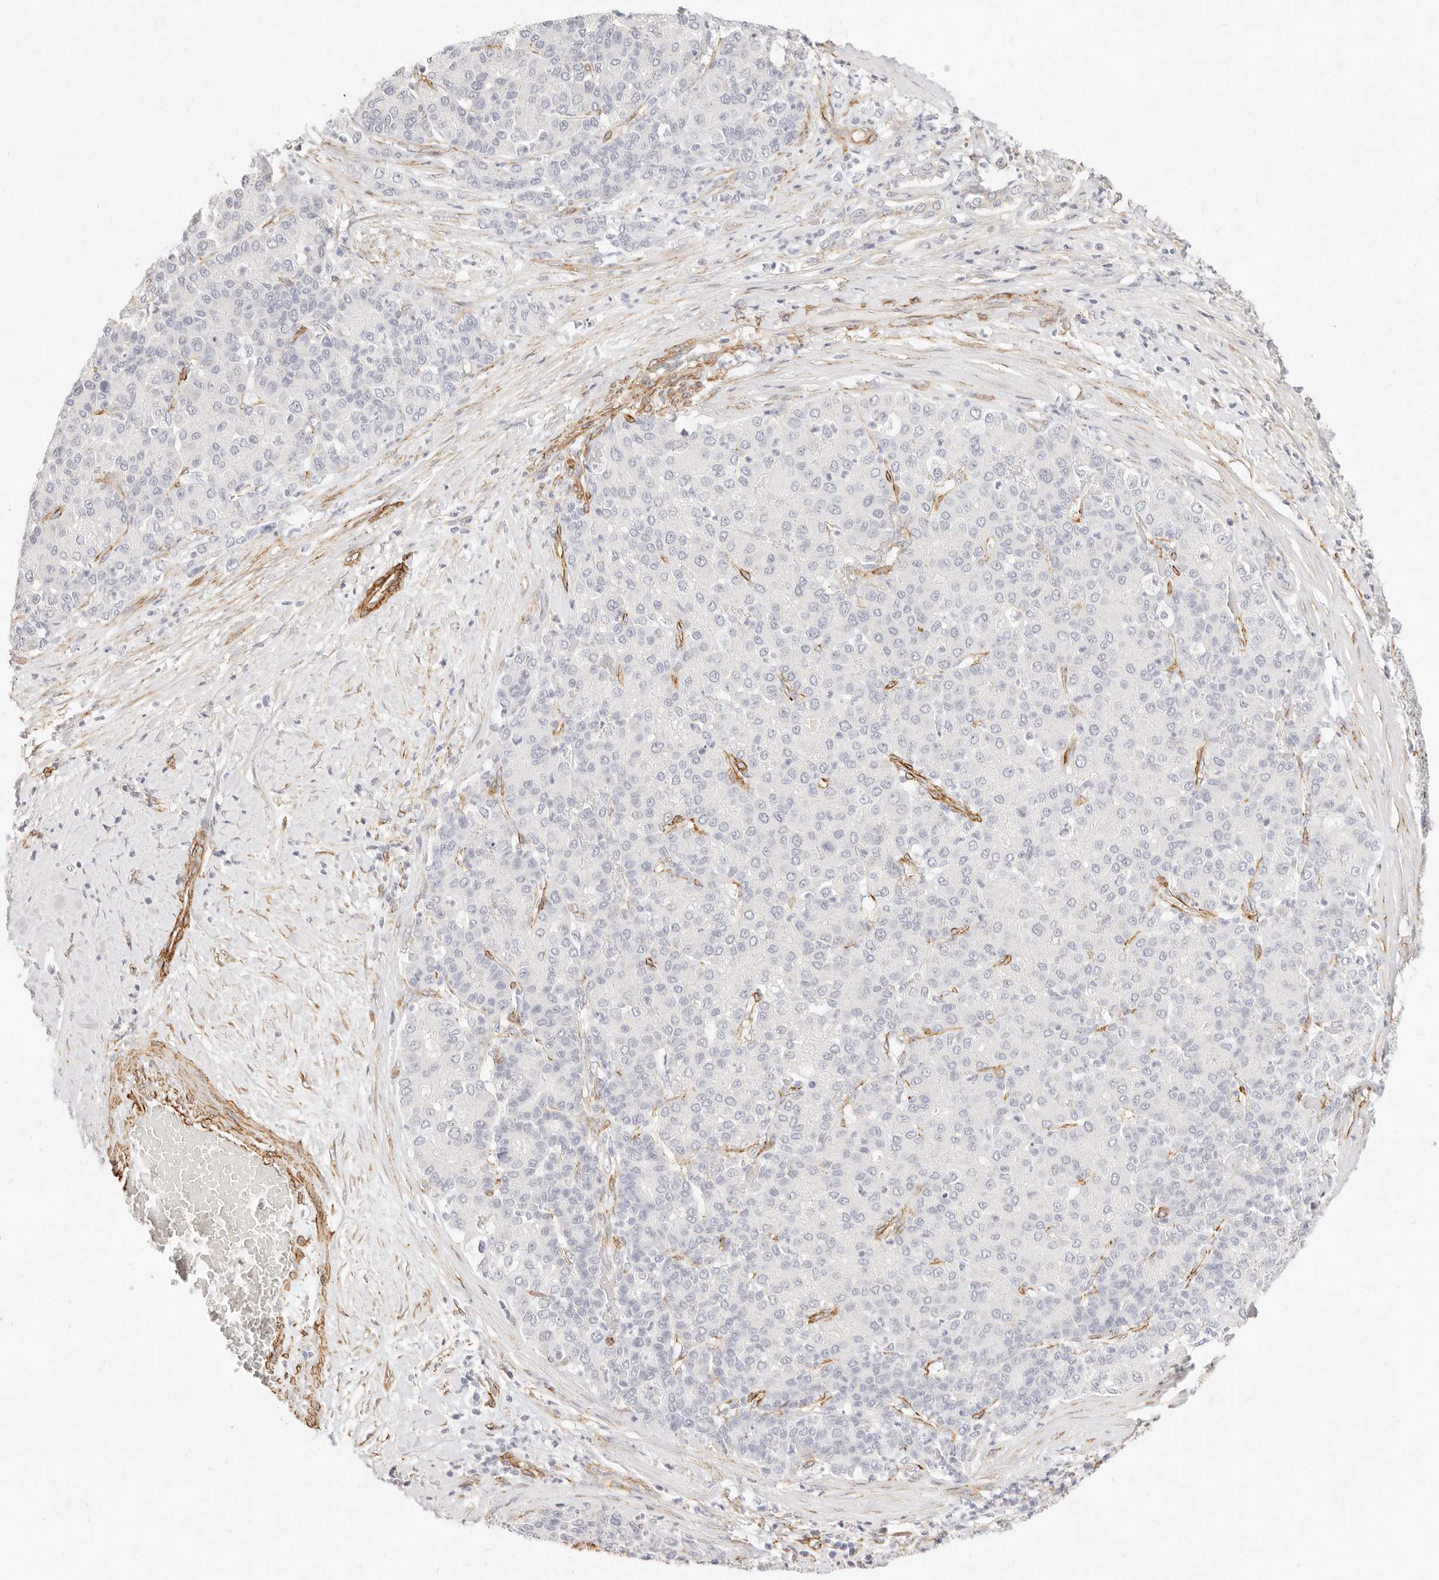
{"staining": {"intensity": "negative", "quantity": "none", "location": "none"}, "tissue": "liver cancer", "cell_type": "Tumor cells", "image_type": "cancer", "snomed": [{"axis": "morphology", "description": "Carcinoma, Hepatocellular, NOS"}, {"axis": "topography", "description": "Liver"}], "caption": "Liver hepatocellular carcinoma stained for a protein using immunohistochemistry reveals no expression tumor cells.", "gene": "NUS1", "patient": {"sex": "male", "age": 65}}